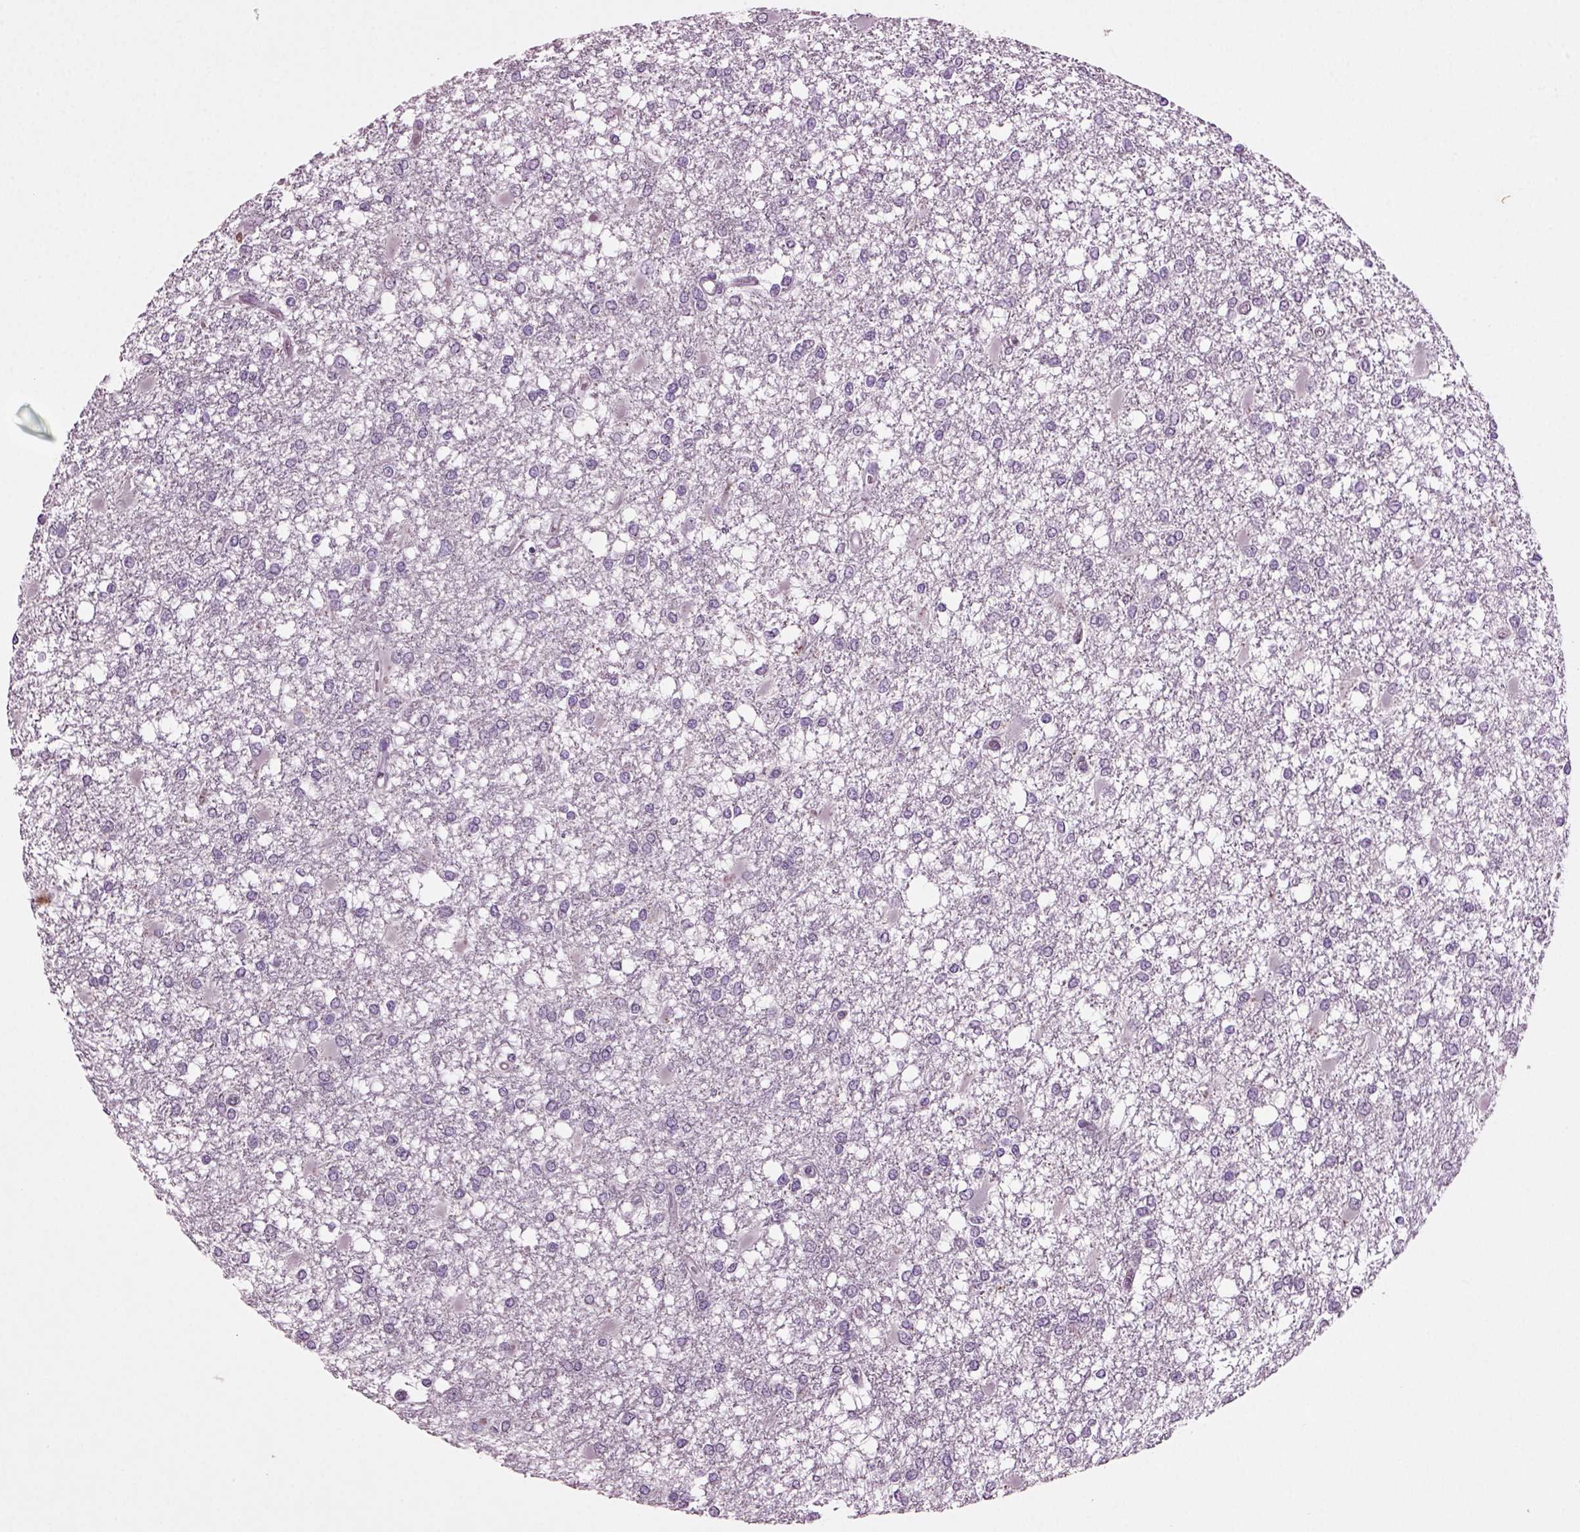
{"staining": {"intensity": "negative", "quantity": "none", "location": "none"}, "tissue": "glioma", "cell_type": "Tumor cells", "image_type": "cancer", "snomed": [{"axis": "morphology", "description": "Glioma, malignant, High grade"}, {"axis": "topography", "description": "Cerebral cortex"}], "caption": "Histopathology image shows no significant protein positivity in tumor cells of glioma.", "gene": "SLC17A6", "patient": {"sex": "male", "age": 79}}